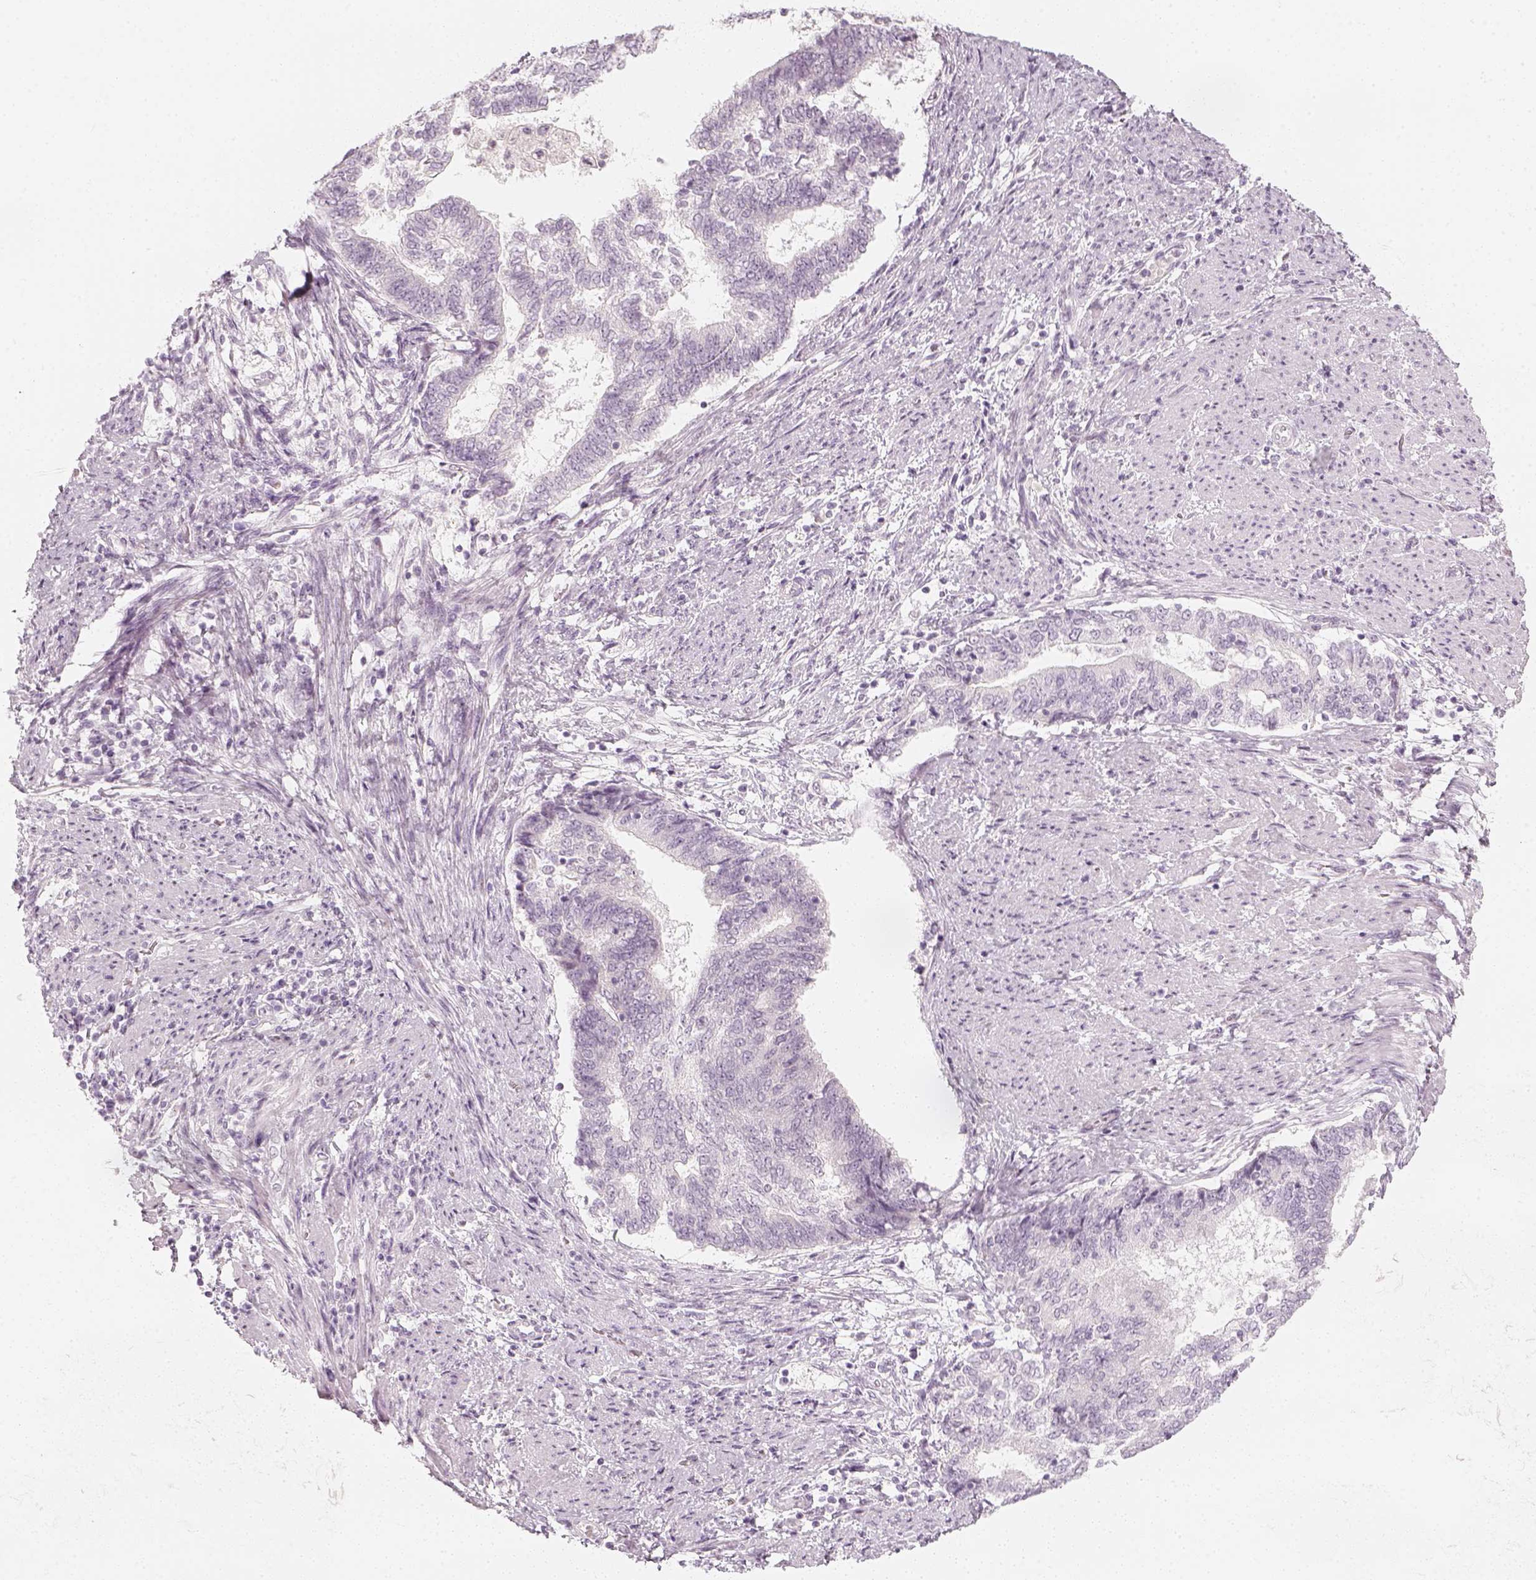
{"staining": {"intensity": "negative", "quantity": "none", "location": "none"}, "tissue": "endometrial cancer", "cell_type": "Tumor cells", "image_type": "cancer", "snomed": [{"axis": "morphology", "description": "Adenocarcinoma, NOS"}, {"axis": "topography", "description": "Endometrium"}], "caption": "Immunohistochemical staining of endometrial cancer (adenocarcinoma) reveals no significant staining in tumor cells.", "gene": "KRTAP2-1", "patient": {"sex": "female", "age": 65}}